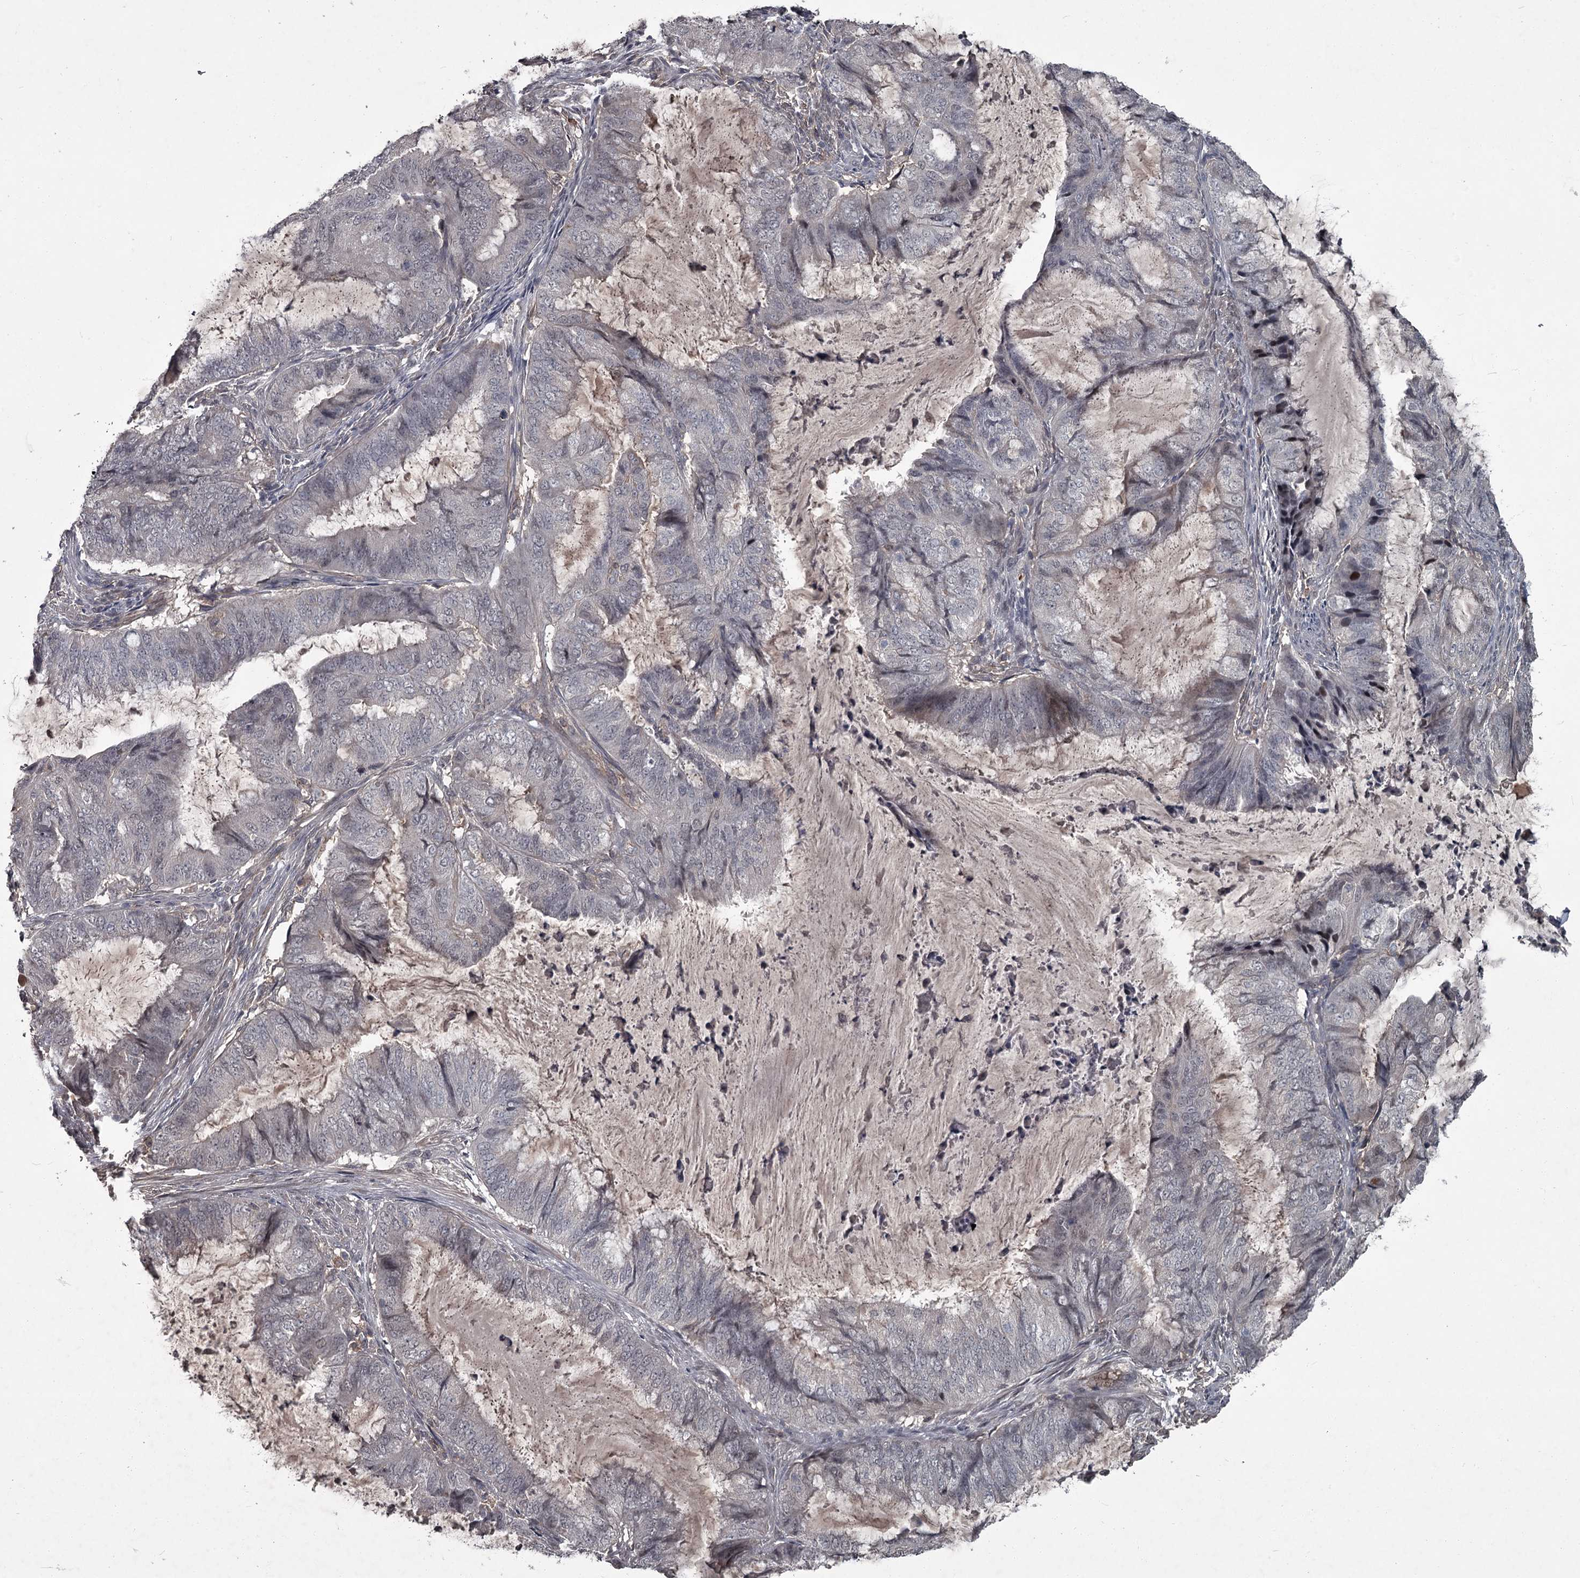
{"staining": {"intensity": "negative", "quantity": "none", "location": "none"}, "tissue": "endometrial cancer", "cell_type": "Tumor cells", "image_type": "cancer", "snomed": [{"axis": "morphology", "description": "Adenocarcinoma, NOS"}, {"axis": "topography", "description": "Endometrium"}], "caption": "A micrograph of adenocarcinoma (endometrial) stained for a protein shows no brown staining in tumor cells.", "gene": "FLVCR2", "patient": {"sex": "female", "age": 81}}